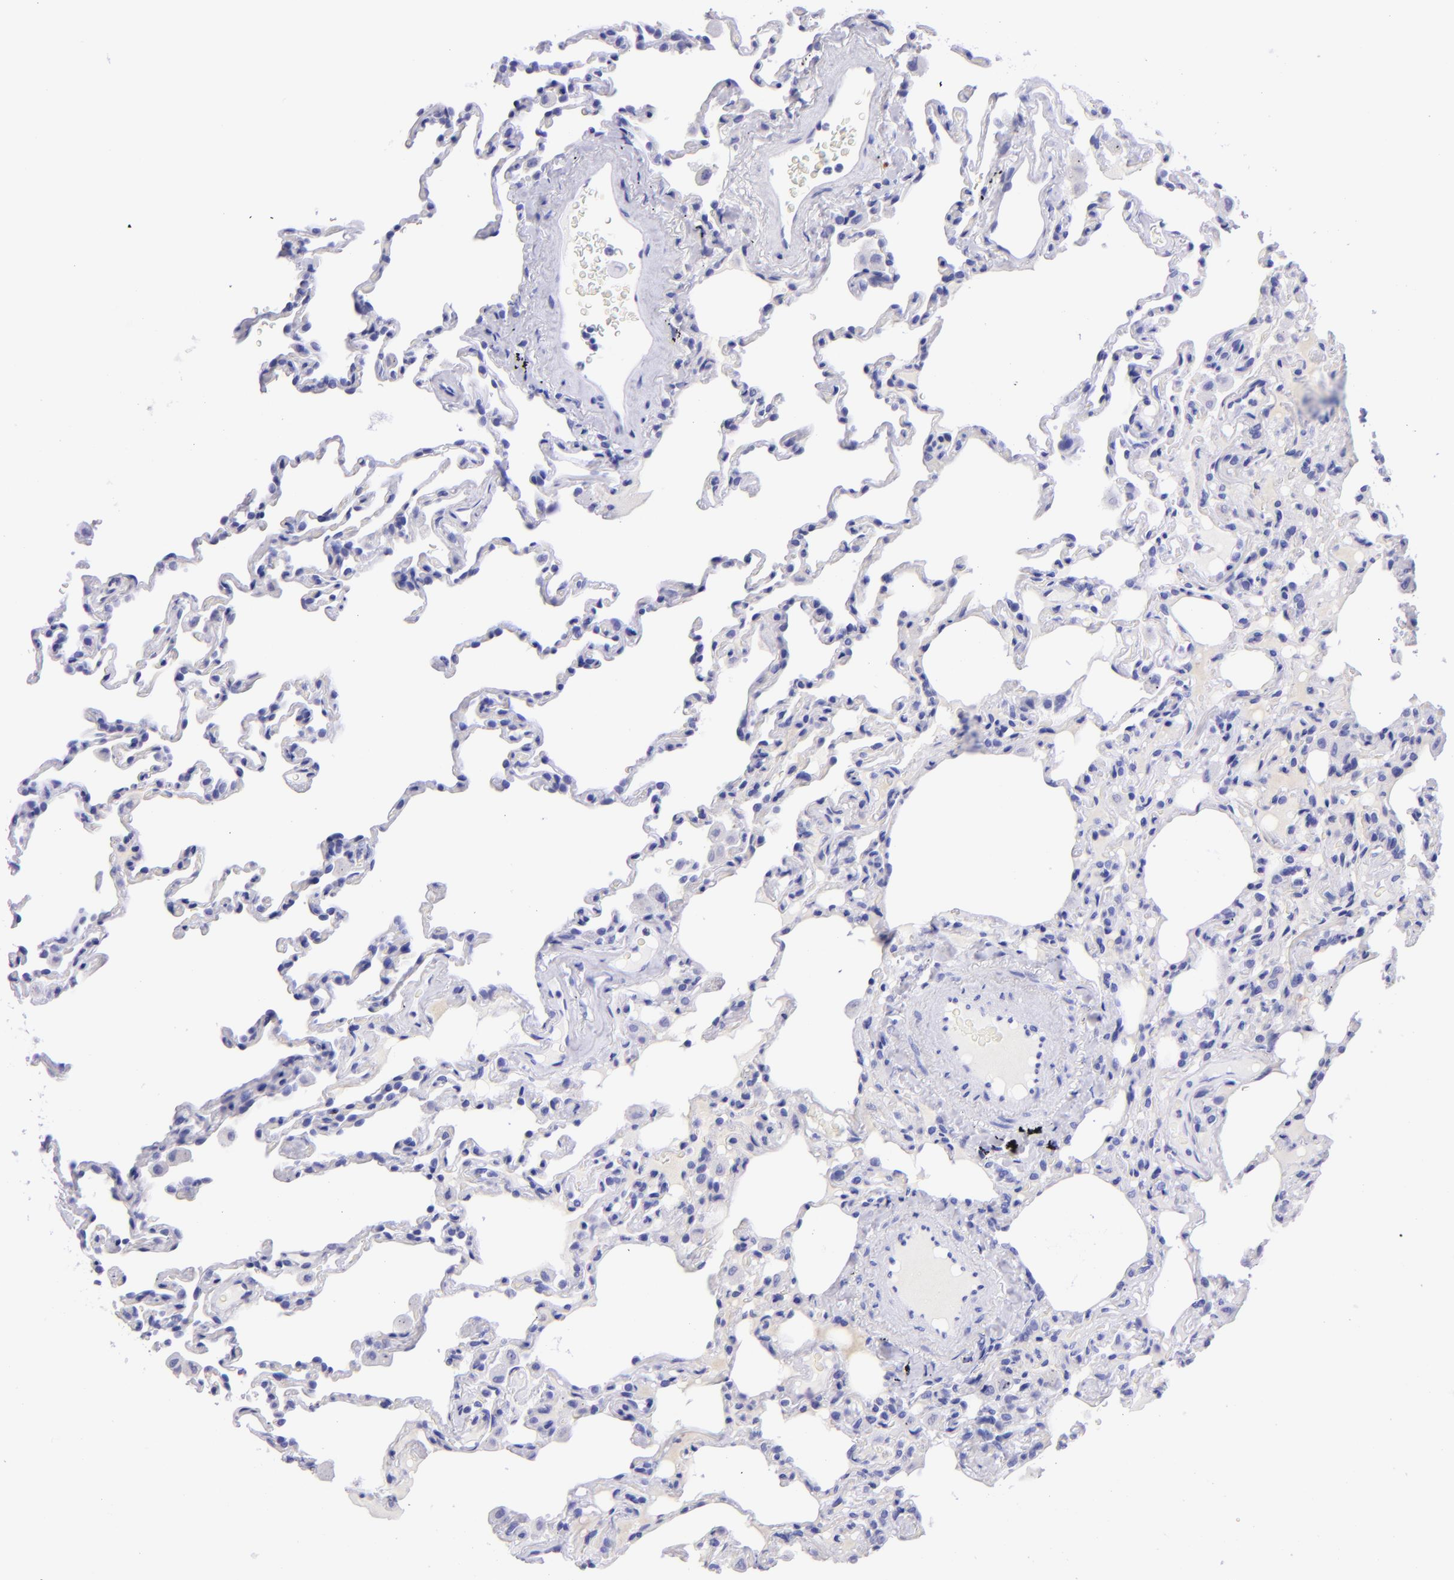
{"staining": {"intensity": "negative", "quantity": "none", "location": "none"}, "tissue": "lung", "cell_type": "Alveolar cells", "image_type": "normal", "snomed": [{"axis": "morphology", "description": "Normal tissue, NOS"}, {"axis": "topography", "description": "Lung"}], "caption": "The IHC photomicrograph has no significant positivity in alveolar cells of lung. The staining was performed using DAB (3,3'-diaminobenzidine) to visualize the protein expression in brown, while the nuclei were stained in blue with hematoxylin (Magnification: 20x).", "gene": "TYRP1", "patient": {"sex": "male", "age": 59}}